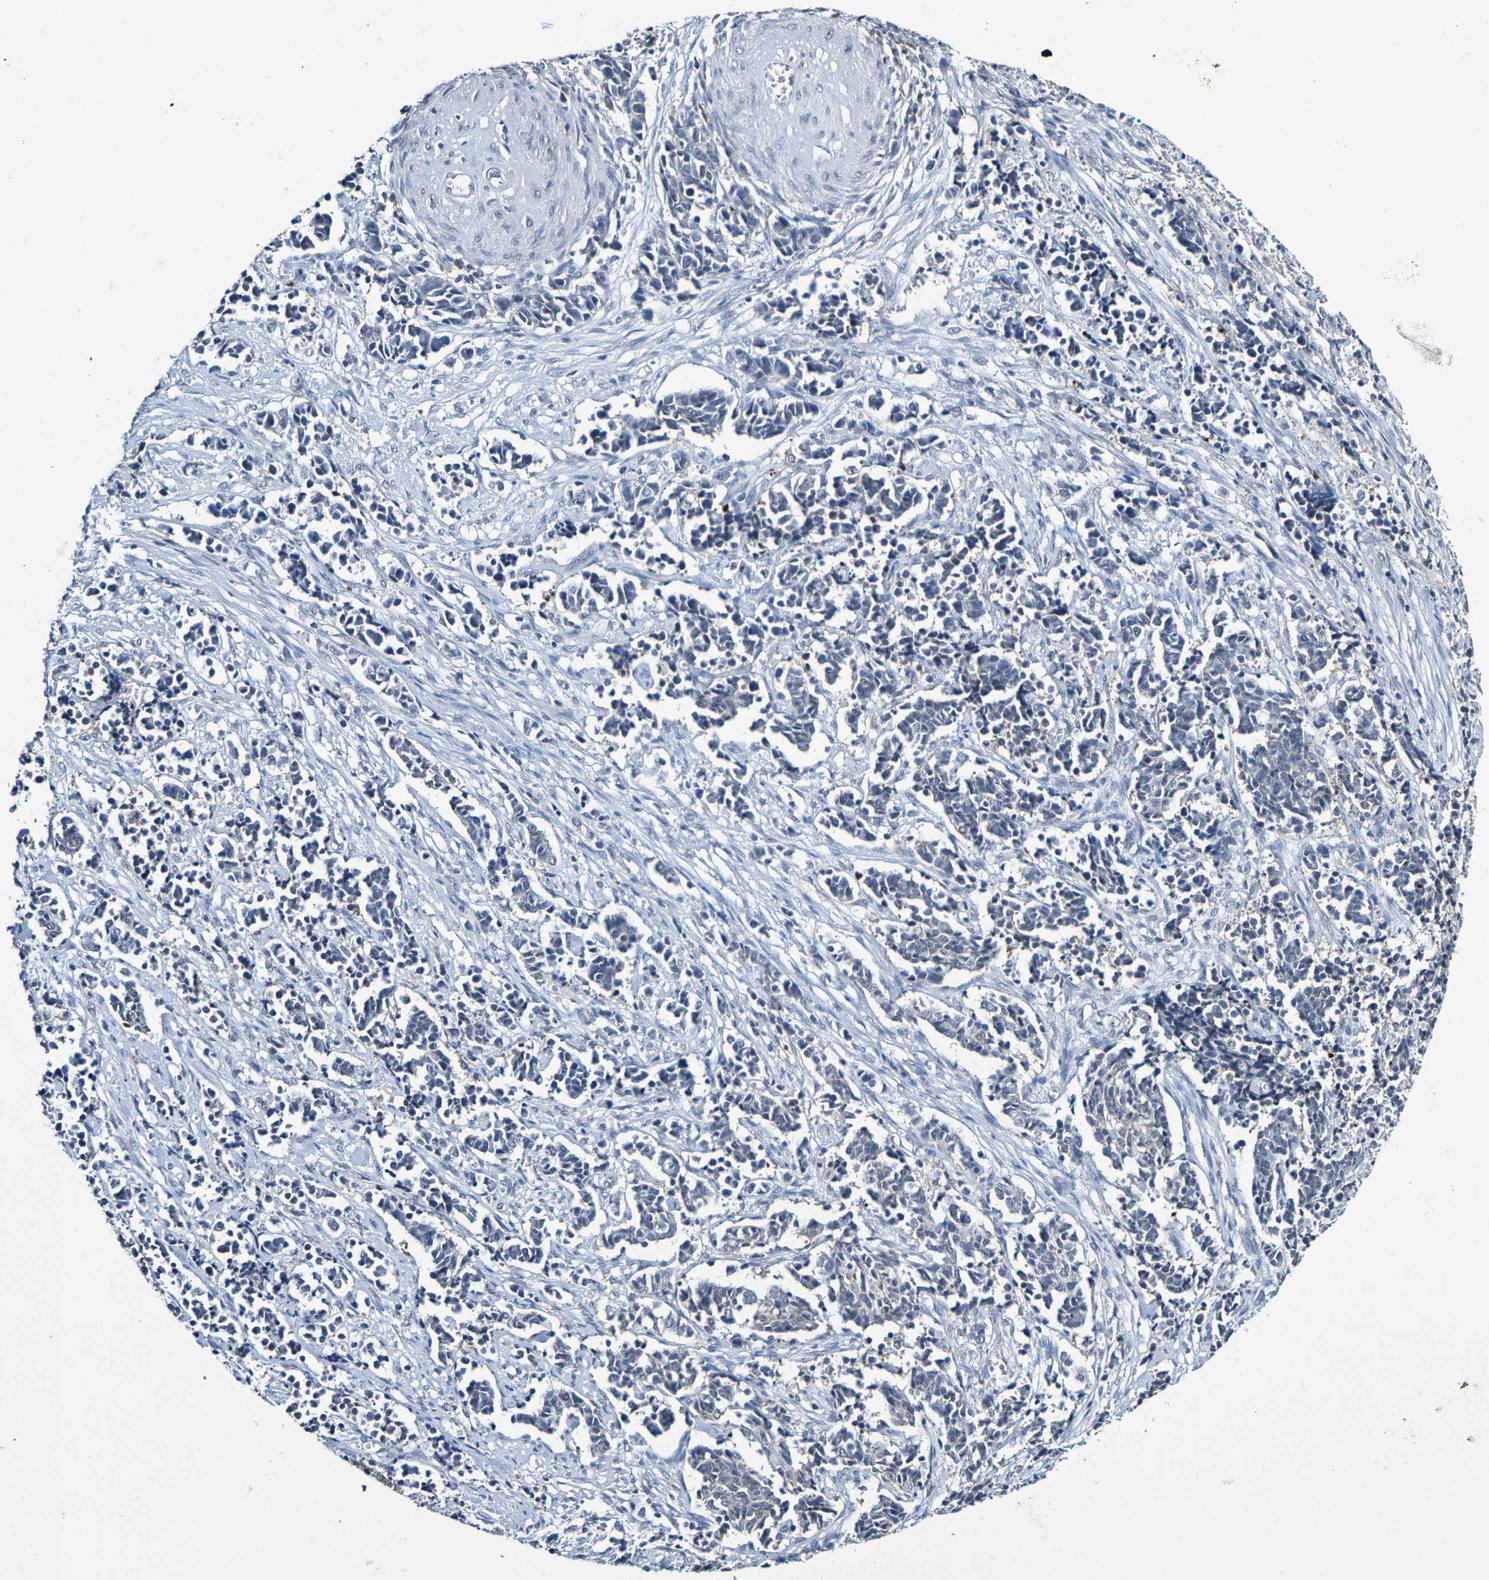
{"staining": {"intensity": "weak", "quantity": "25%-75%", "location": "cytoplasmic/membranous"}, "tissue": "cervical cancer", "cell_type": "Tumor cells", "image_type": "cancer", "snomed": [{"axis": "morphology", "description": "Normal tissue, NOS"}, {"axis": "morphology", "description": "Squamous cell carcinoma, NOS"}, {"axis": "topography", "description": "Cervix"}], "caption": "Protein staining of squamous cell carcinoma (cervical) tissue demonstrates weak cytoplasmic/membranous staining in about 25%-75% of tumor cells.", "gene": "CHRNB1", "patient": {"sex": "female", "age": 35}}